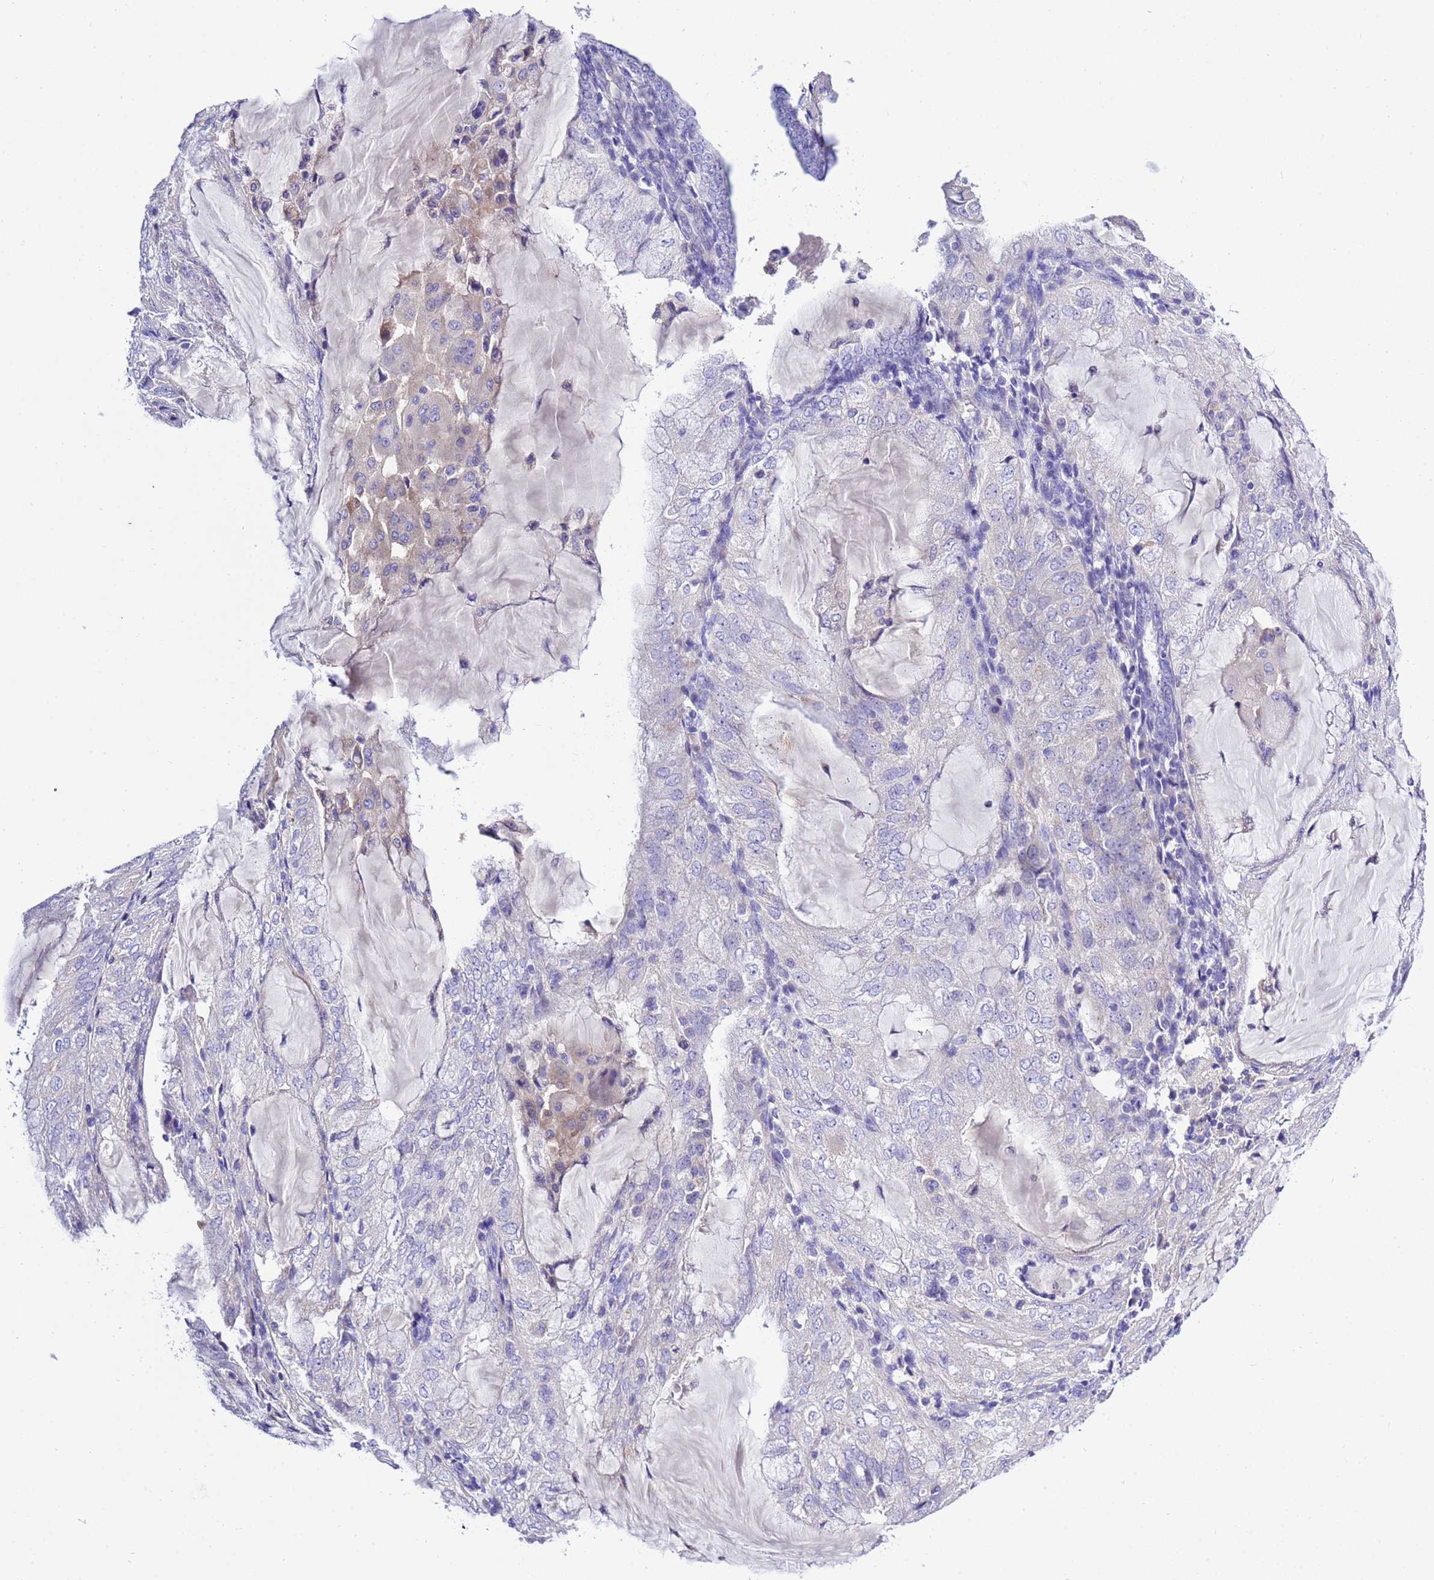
{"staining": {"intensity": "negative", "quantity": "none", "location": "none"}, "tissue": "endometrial cancer", "cell_type": "Tumor cells", "image_type": "cancer", "snomed": [{"axis": "morphology", "description": "Adenocarcinoma, NOS"}, {"axis": "topography", "description": "Endometrium"}], "caption": "Endometrial adenocarcinoma stained for a protein using immunohistochemistry reveals no staining tumor cells.", "gene": "KICS2", "patient": {"sex": "female", "age": 81}}